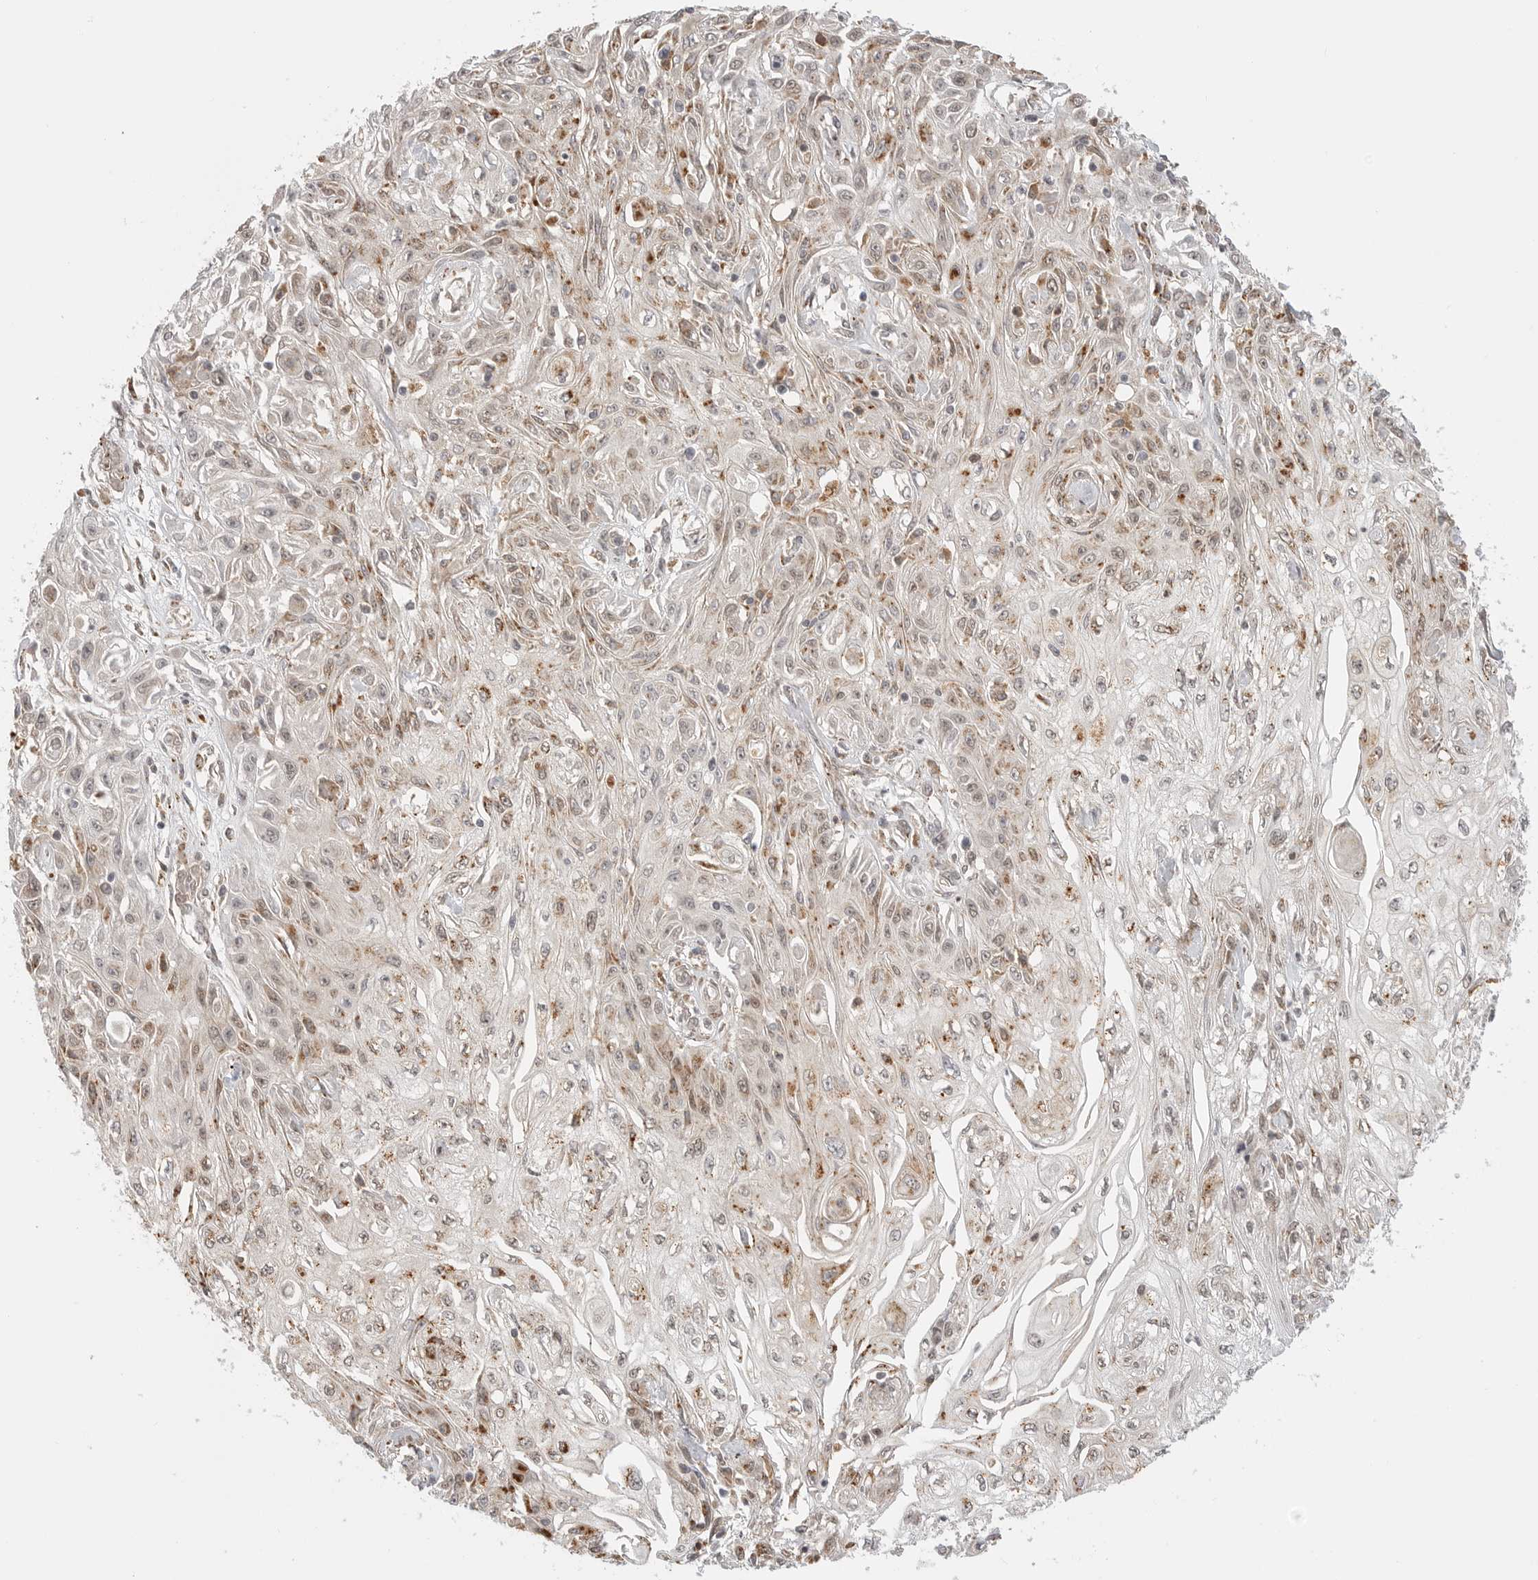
{"staining": {"intensity": "moderate", "quantity": "25%-75%", "location": "cytoplasmic/membranous"}, "tissue": "skin cancer", "cell_type": "Tumor cells", "image_type": "cancer", "snomed": [{"axis": "morphology", "description": "Squamous cell carcinoma, NOS"}, {"axis": "morphology", "description": "Squamous cell carcinoma, metastatic, NOS"}, {"axis": "topography", "description": "Skin"}, {"axis": "topography", "description": "Lymph node"}], "caption": "Immunohistochemical staining of human skin squamous cell carcinoma demonstrates moderate cytoplasmic/membranous protein staining in approximately 25%-75% of tumor cells.", "gene": "KALRN", "patient": {"sex": "male", "age": 75}}